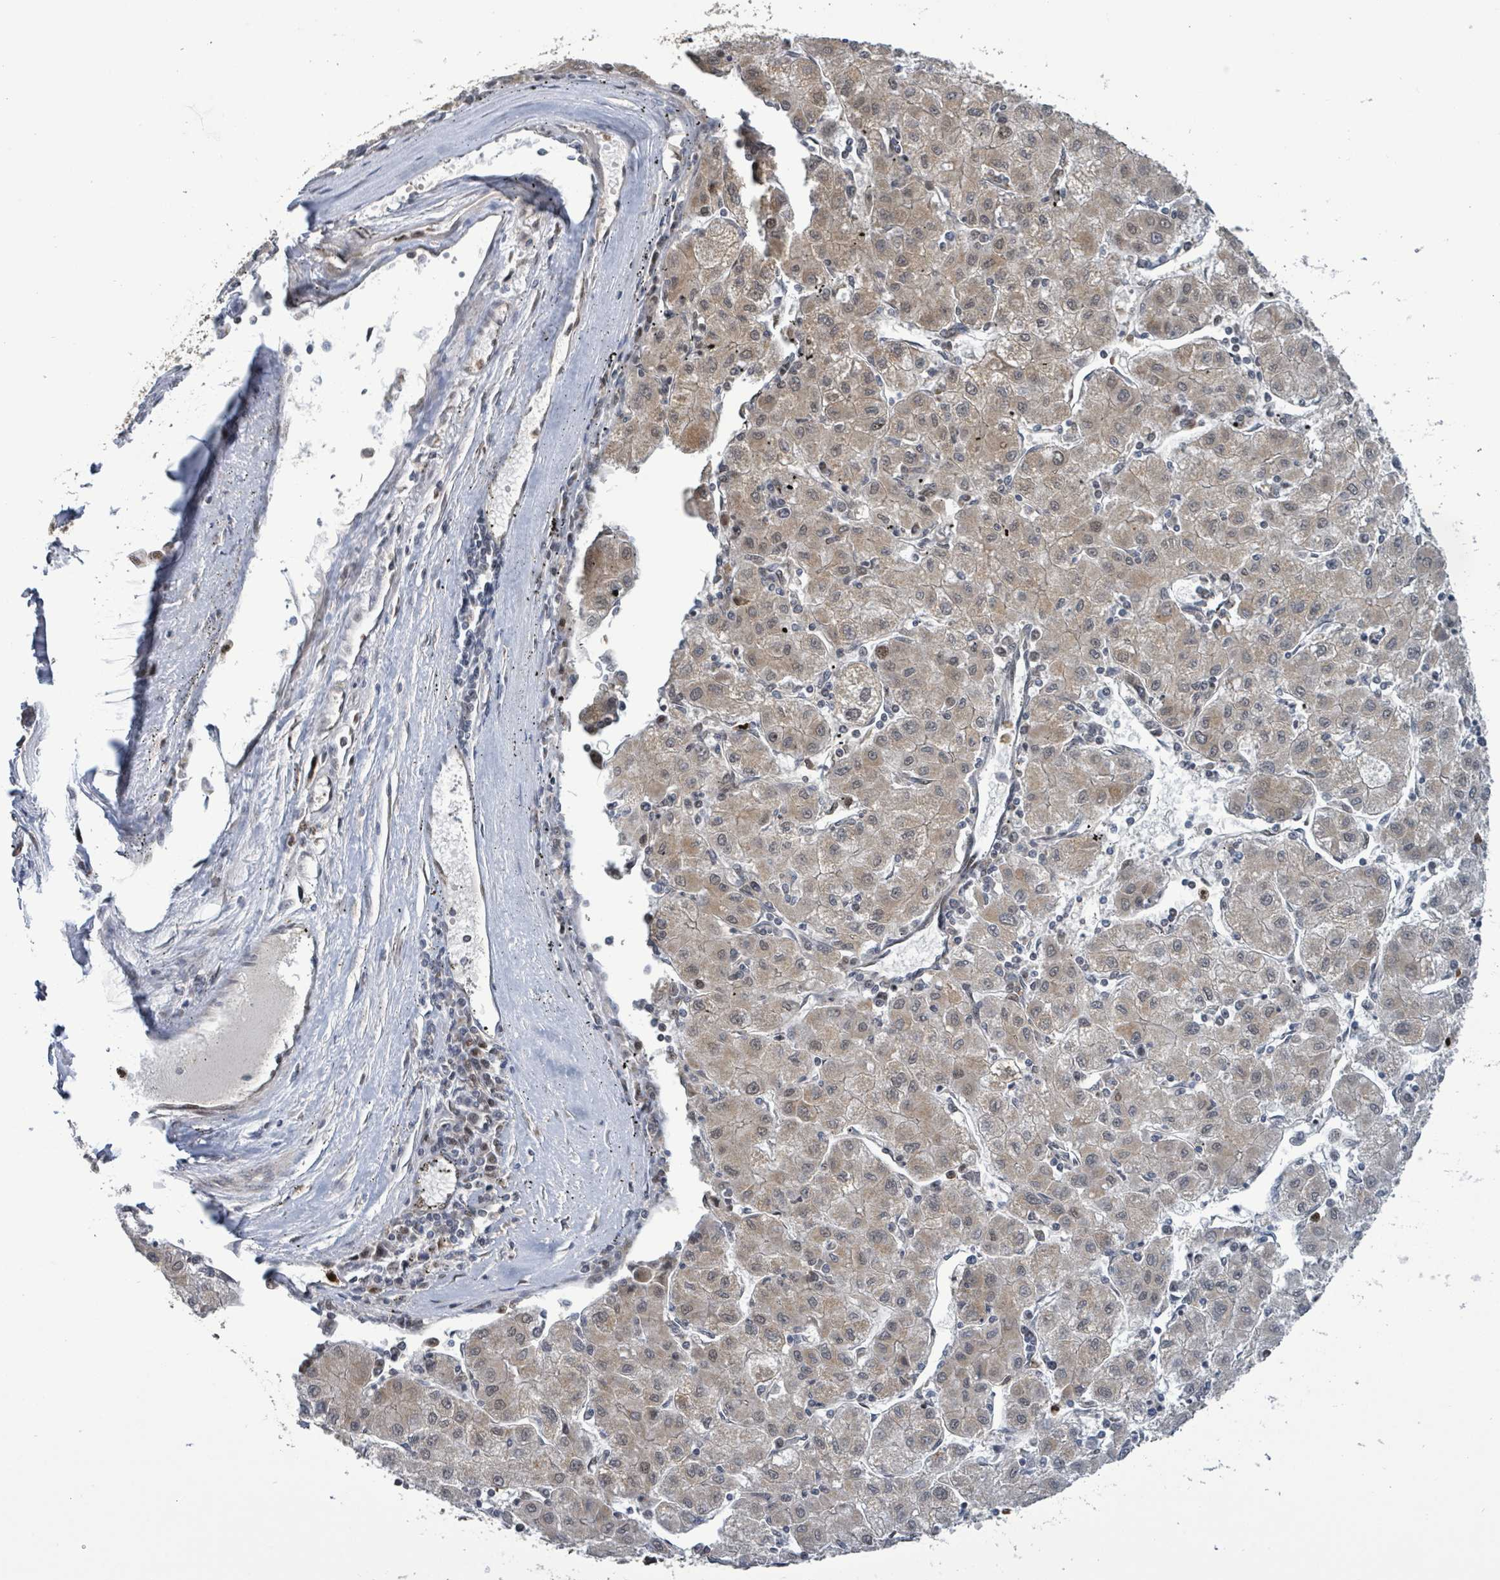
{"staining": {"intensity": "weak", "quantity": ">75%", "location": "cytoplasmic/membranous"}, "tissue": "liver cancer", "cell_type": "Tumor cells", "image_type": "cancer", "snomed": [{"axis": "morphology", "description": "Carcinoma, Hepatocellular, NOS"}, {"axis": "topography", "description": "Liver"}], "caption": "Protein analysis of liver cancer tissue displays weak cytoplasmic/membranous expression in about >75% of tumor cells.", "gene": "COQ6", "patient": {"sex": "male", "age": 72}}